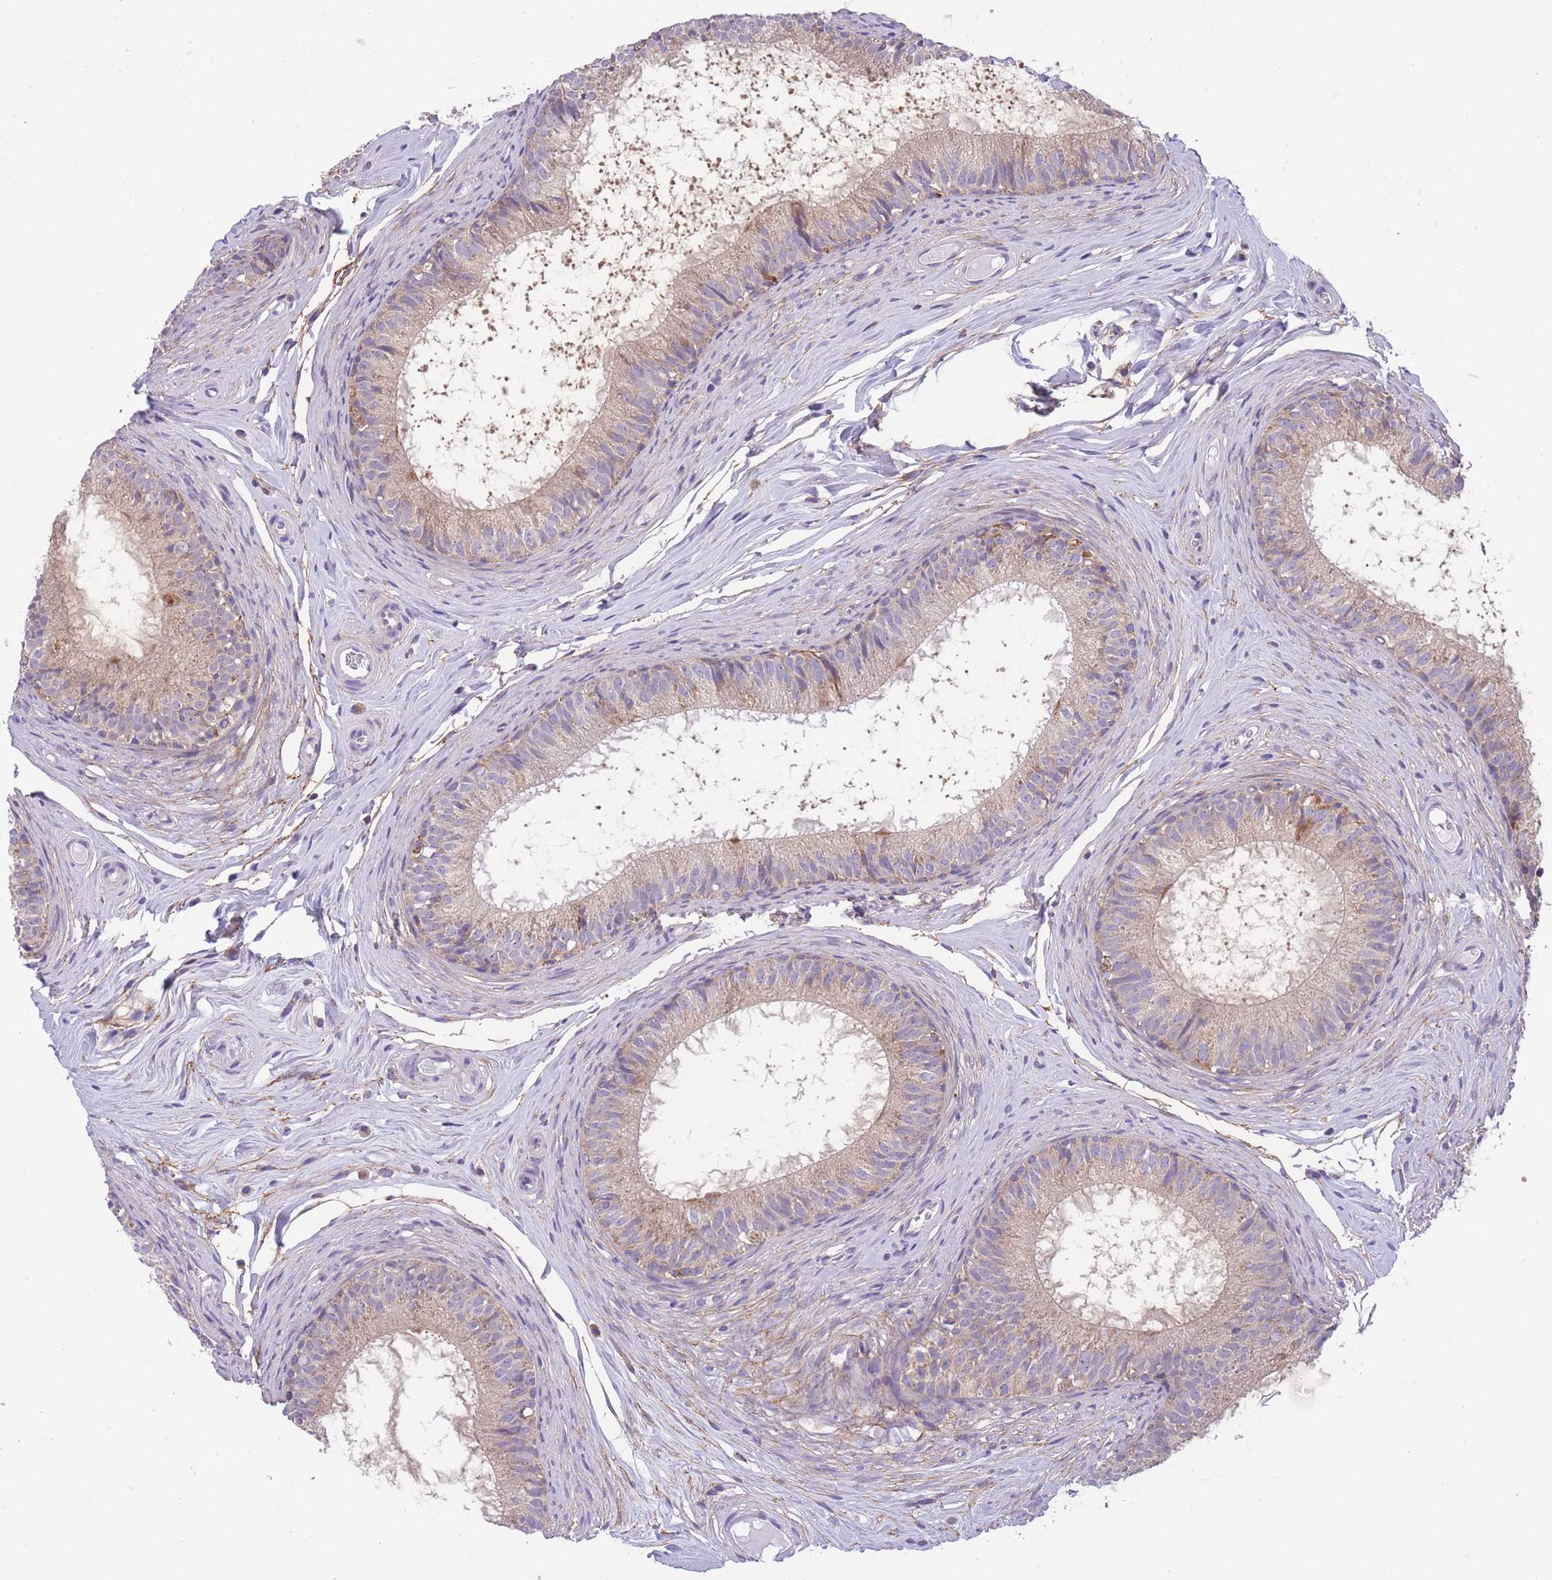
{"staining": {"intensity": "moderate", "quantity": "<25%", "location": "cytoplasmic/membranous"}, "tissue": "epididymis", "cell_type": "Glandular cells", "image_type": "normal", "snomed": [{"axis": "morphology", "description": "Normal tissue, NOS"}, {"axis": "topography", "description": "Epididymis"}], "caption": "Immunohistochemical staining of benign human epididymis demonstrates low levels of moderate cytoplasmic/membranous positivity in approximately <25% of glandular cells. (brown staining indicates protein expression, while blue staining denotes nuclei).", "gene": "ST3GAL3", "patient": {"sex": "male", "age": 25}}